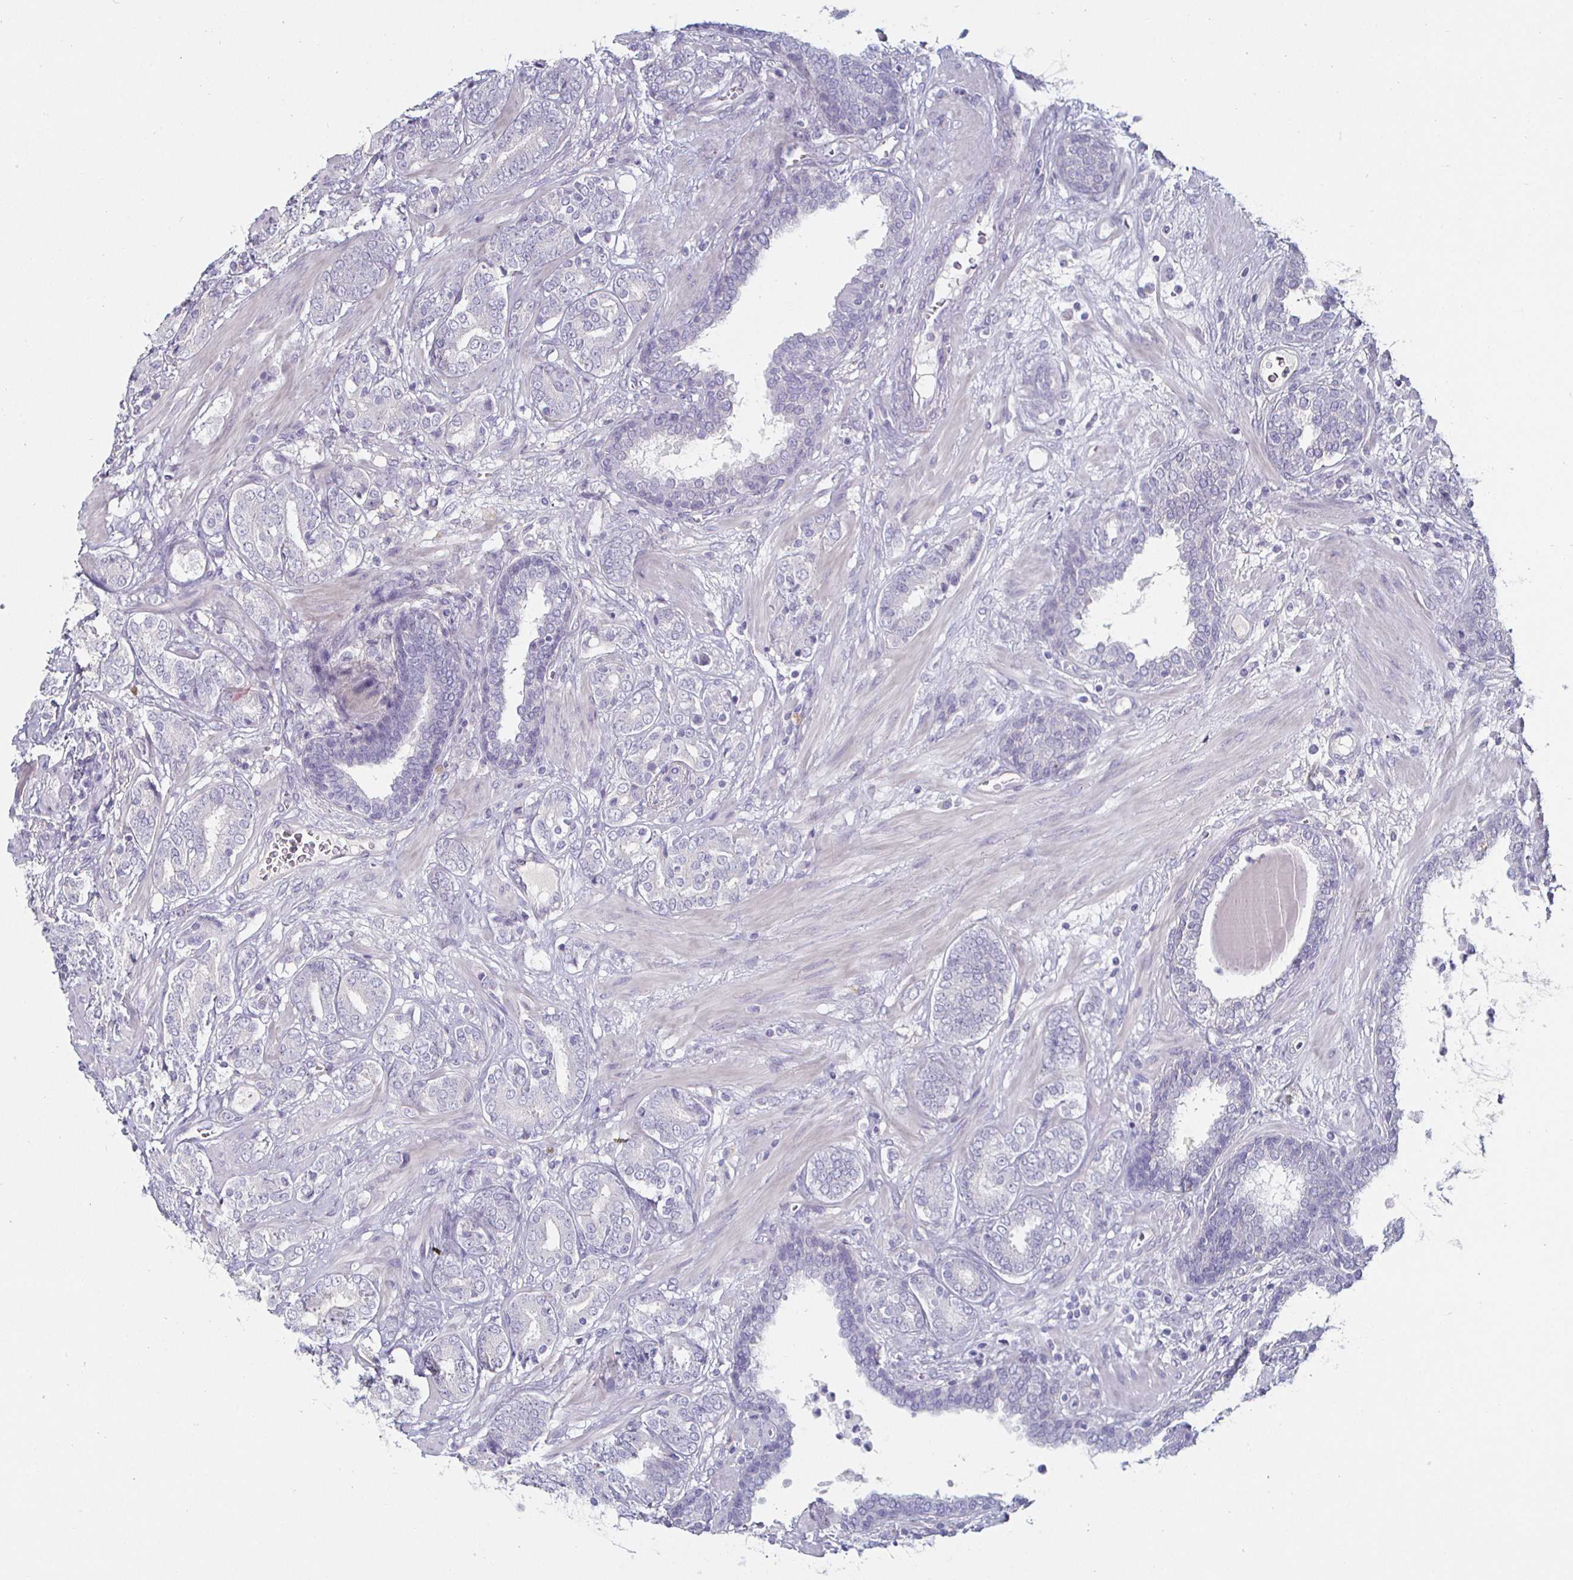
{"staining": {"intensity": "negative", "quantity": "none", "location": "none"}, "tissue": "prostate cancer", "cell_type": "Tumor cells", "image_type": "cancer", "snomed": [{"axis": "morphology", "description": "Adenocarcinoma, High grade"}, {"axis": "topography", "description": "Prostate"}], "caption": "DAB immunohistochemical staining of prostate adenocarcinoma (high-grade) displays no significant staining in tumor cells.", "gene": "ENPP1", "patient": {"sex": "male", "age": 62}}